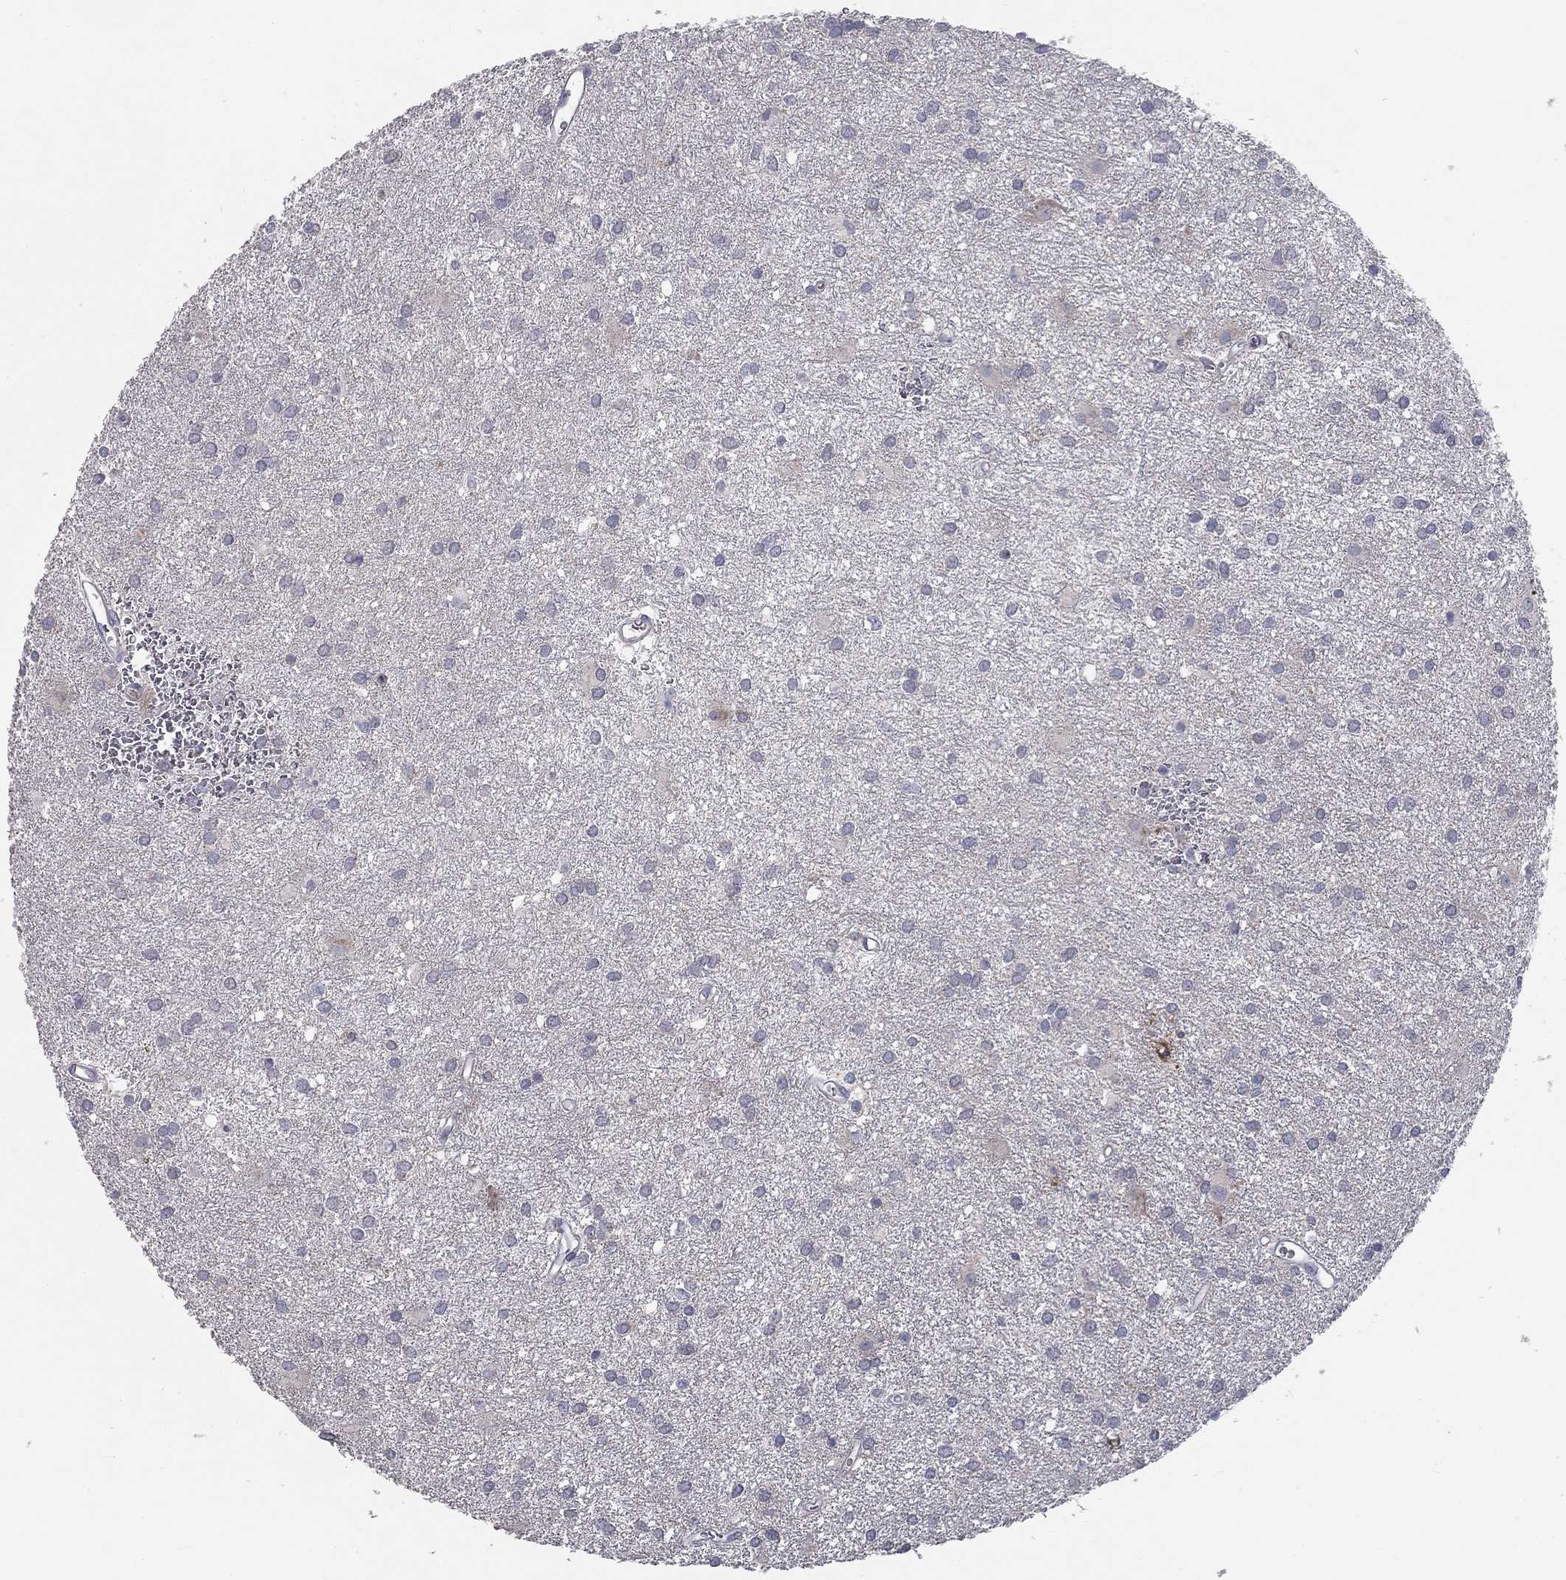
{"staining": {"intensity": "negative", "quantity": "none", "location": "none"}, "tissue": "glioma", "cell_type": "Tumor cells", "image_type": "cancer", "snomed": [{"axis": "morphology", "description": "Glioma, malignant, Low grade"}, {"axis": "topography", "description": "Brain"}], "caption": "This micrograph is of malignant glioma (low-grade) stained with IHC to label a protein in brown with the nuclei are counter-stained blue. There is no staining in tumor cells.", "gene": "CD274", "patient": {"sex": "male", "age": 58}}